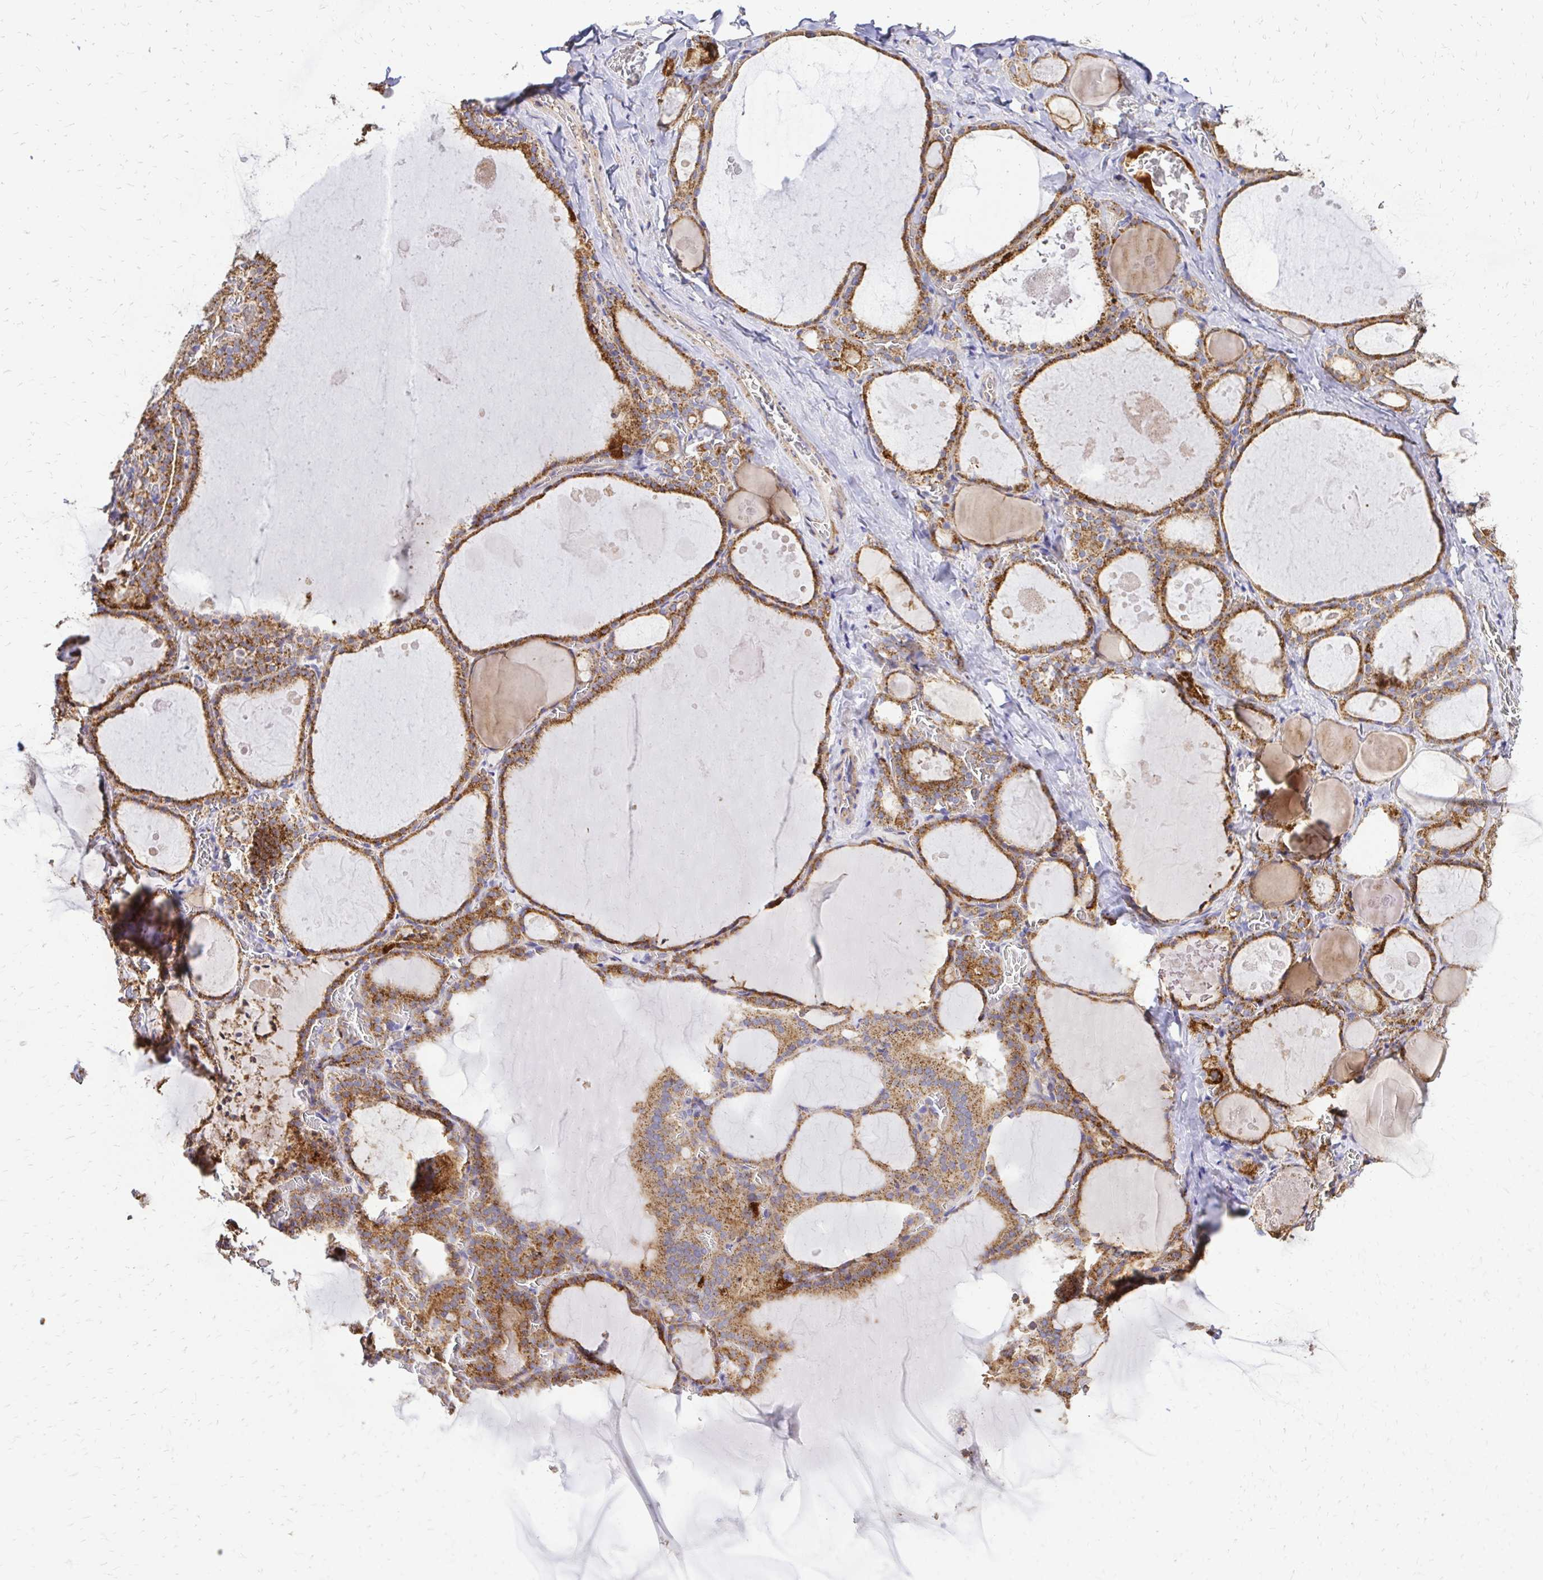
{"staining": {"intensity": "moderate", "quantity": ">75%", "location": "cytoplasmic/membranous"}, "tissue": "thyroid gland", "cell_type": "Glandular cells", "image_type": "normal", "snomed": [{"axis": "morphology", "description": "Normal tissue, NOS"}, {"axis": "topography", "description": "Thyroid gland"}], "caption": "DAB (3,3'-diaminobenzidine) immunohistochemical staining of benign thyroid gland demonstrates moderate cytoplasmic/membranous protein staining in about >75% of glandular cells.", "gene": "MRPL13", "patient": {"sex": "male", "age": 56}}